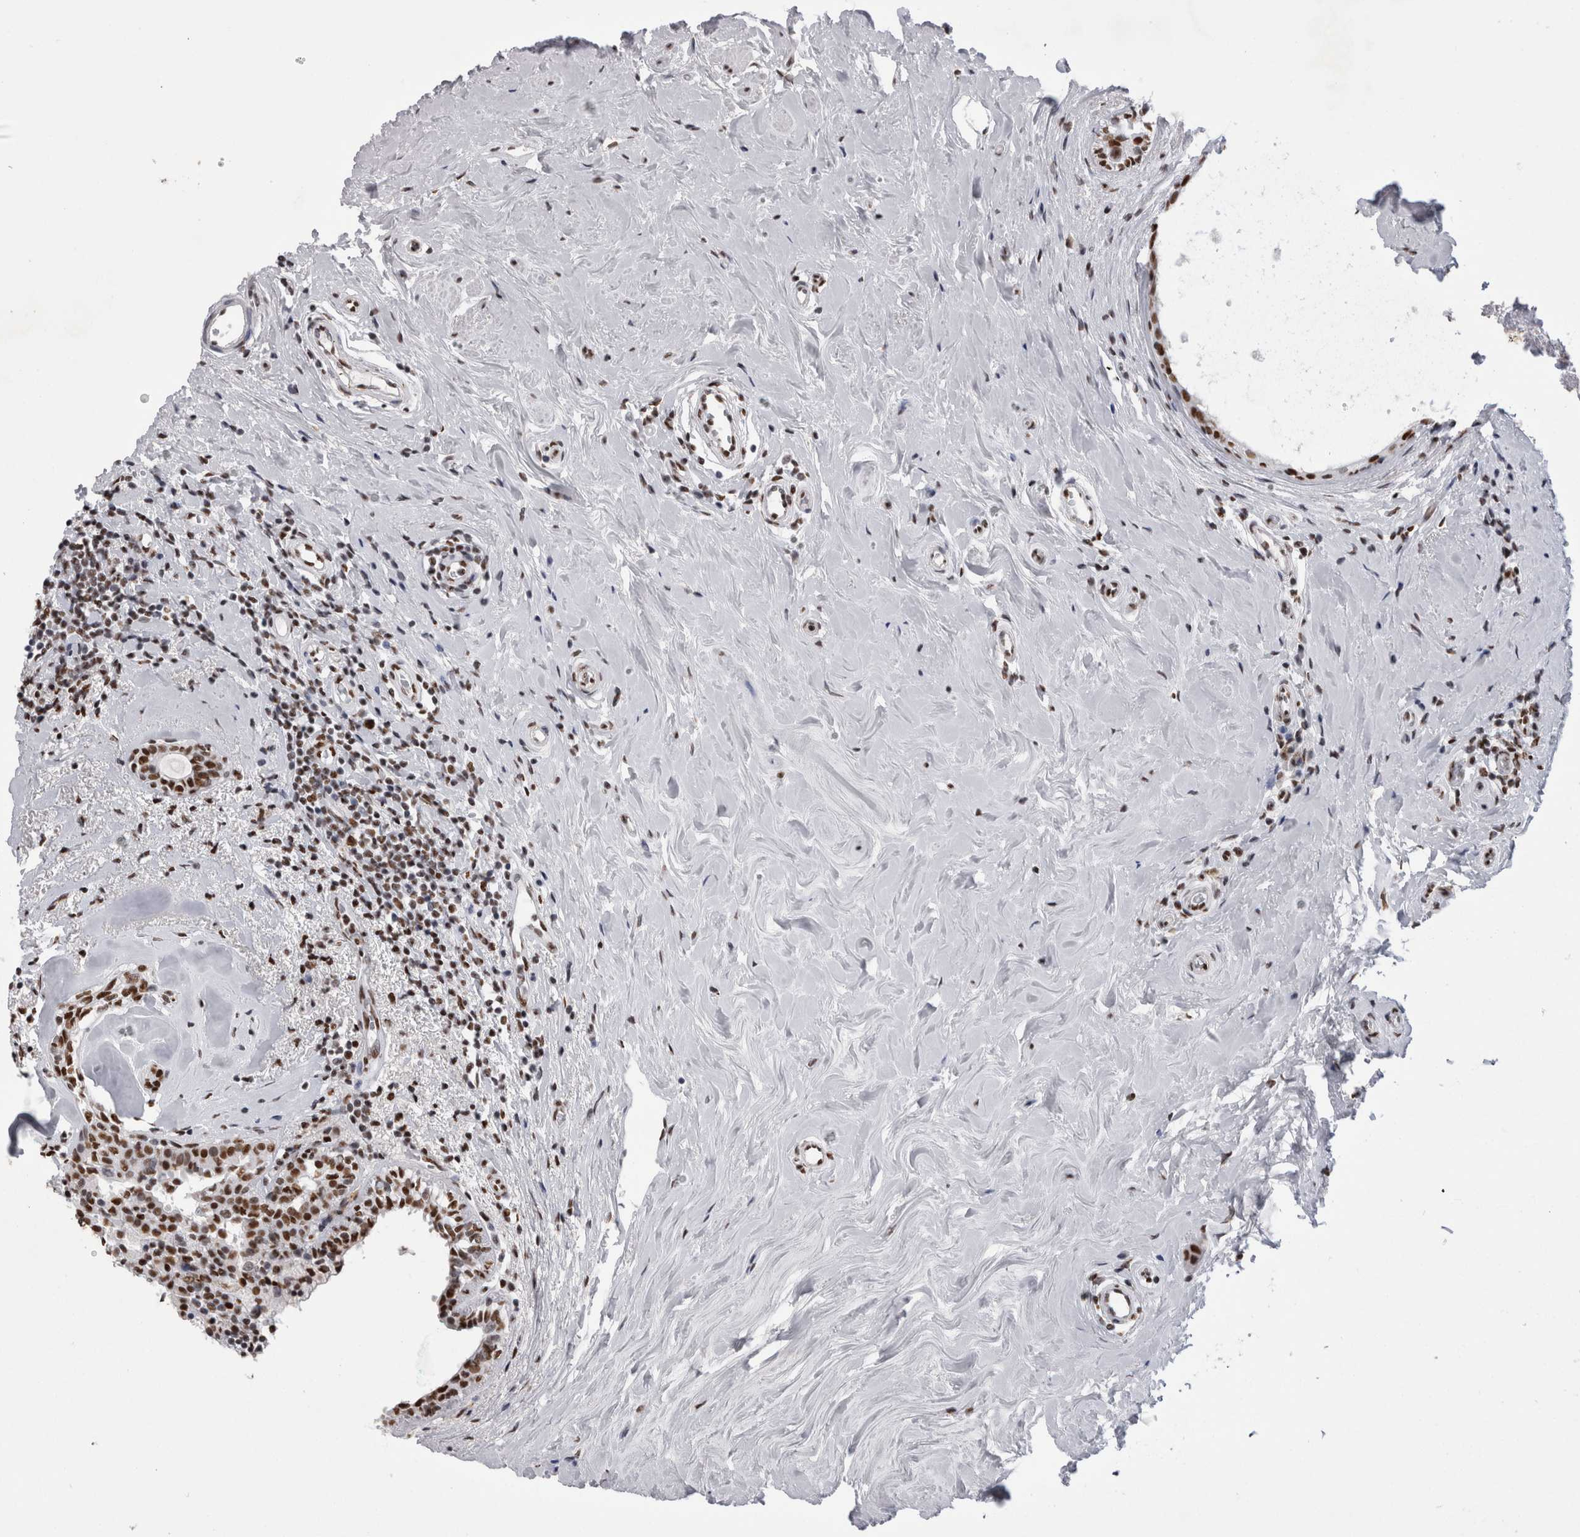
{"staining": {"intensity": "strong", "quantity": ">75%", "location": "nuclear"}, "tissue": "breast cancer", "cell_type": "Tumor cells", "image_type": "cancer", "snomed": [{"axis": "morphology", "description": "Duct carcinoma"}, {"axis": "topography", "description": "Breast"}], "caption": "IHC of human infiltrating ductal carcinoma (breast) shows high levels of strong nuclear positivity in approximately >75% of tumor cells. The protein of interest is shown in brown color, while the nuclei are stained blue.", "gene": "ALPK3", "patient": {"sex": "female", "age": 55}}